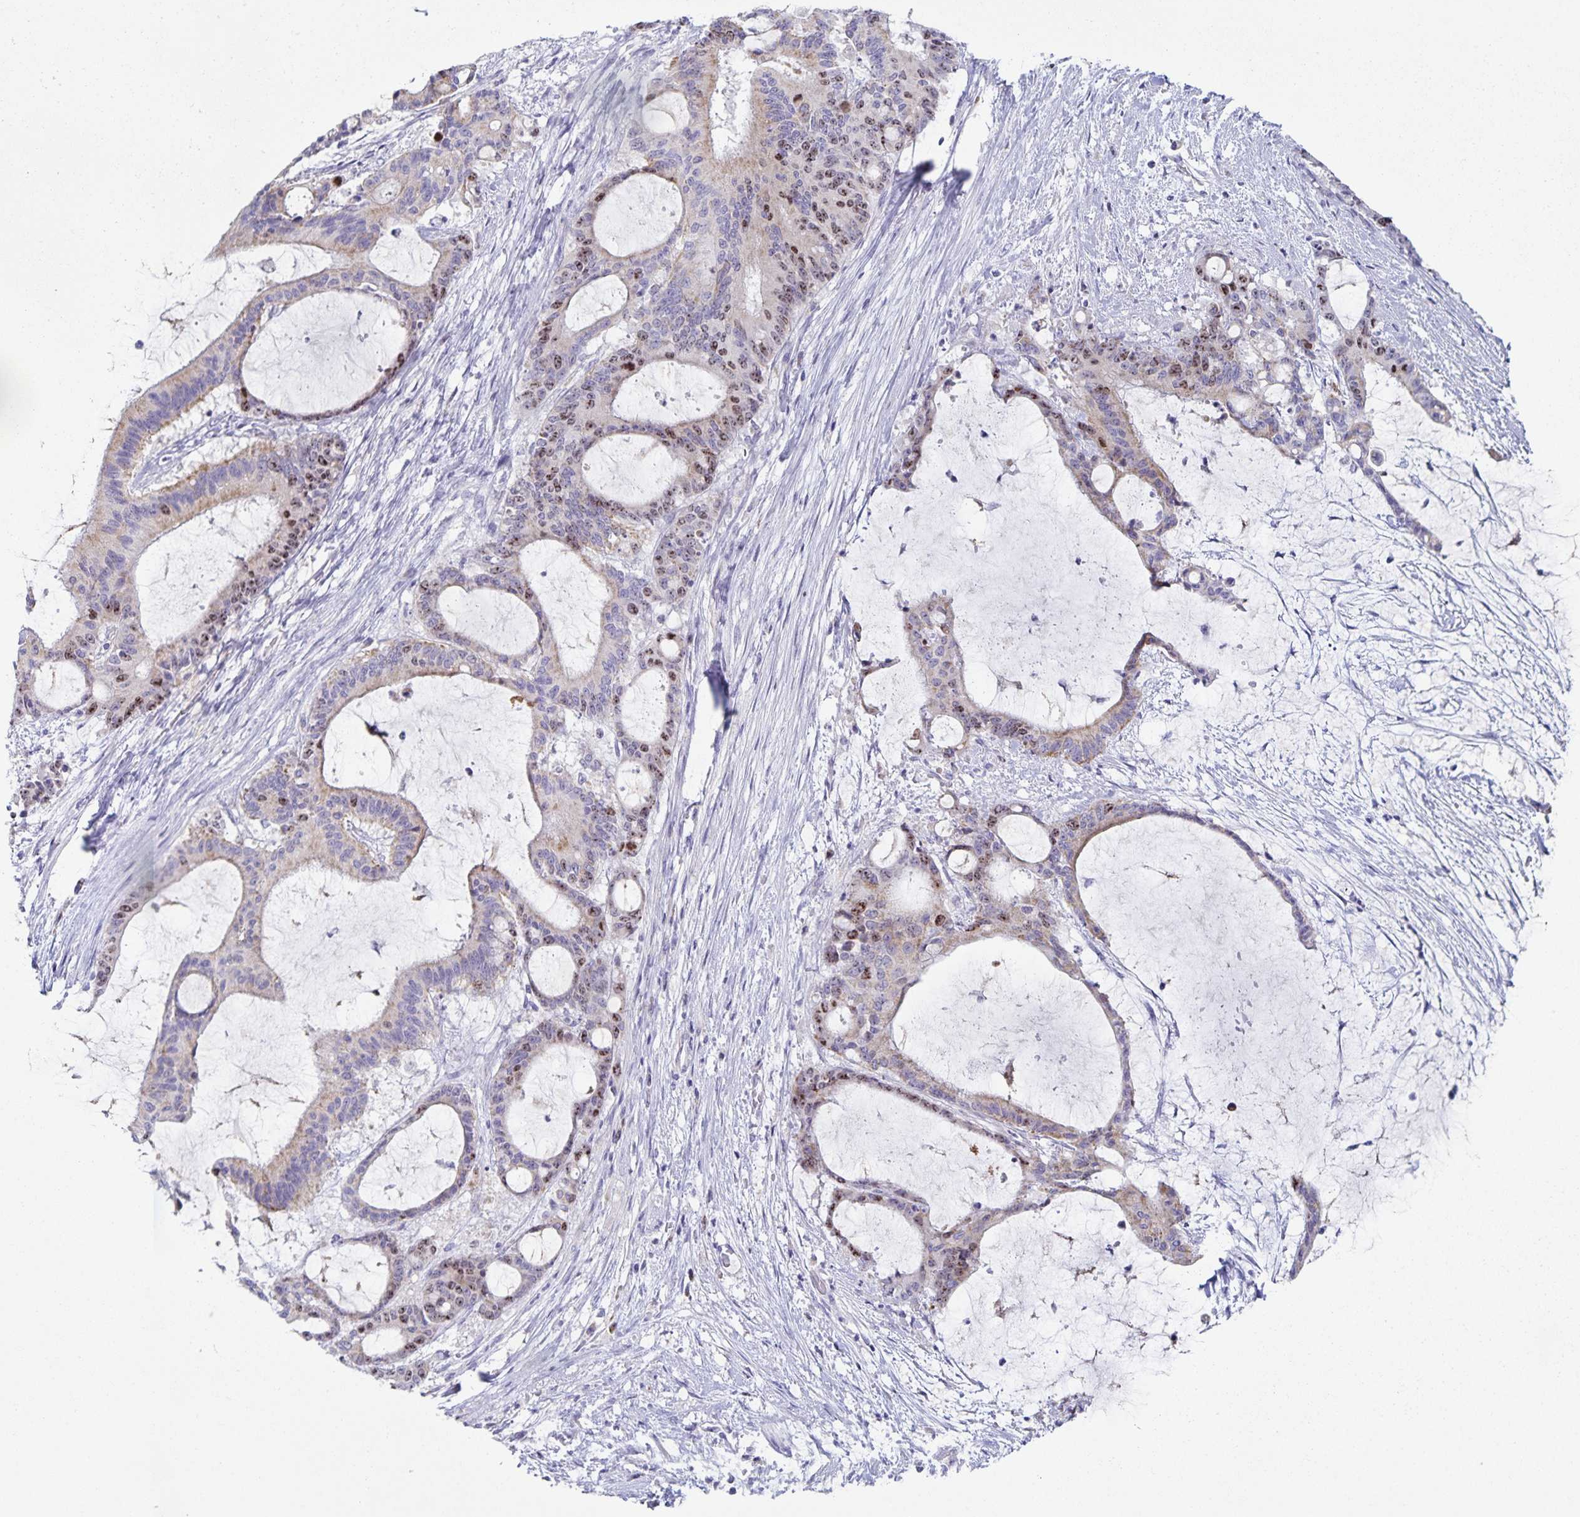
{"staining": {"intensity": "moderate", "quantity": "<25%", "location": "nuclear"}, "tissue": "liver cancer", "cell_type": "Tumor cells", "image_type": "cancer", "snomed": [{"axis": "morphology", "description": "Normal tissue, NOS"}, {"axis": "morphology", "description": "Cholangiocarcinoma"}, {"axis": "topography", "description": "Liver"}, {"axis": "topography", "description": "Peripheral nerve tissue"}], "caption": "Protein staining of liver cholangiocarcinoma tissue displays moderate nuclear positivity in about <25% of tumor cells. The protein of interest is stained brown, and the nuclei are stained in blue (DAB IHC with brightfield microscopy, high magnification).", "gene": "CENPH", "patient": {"sex": "female", "age": 73}}